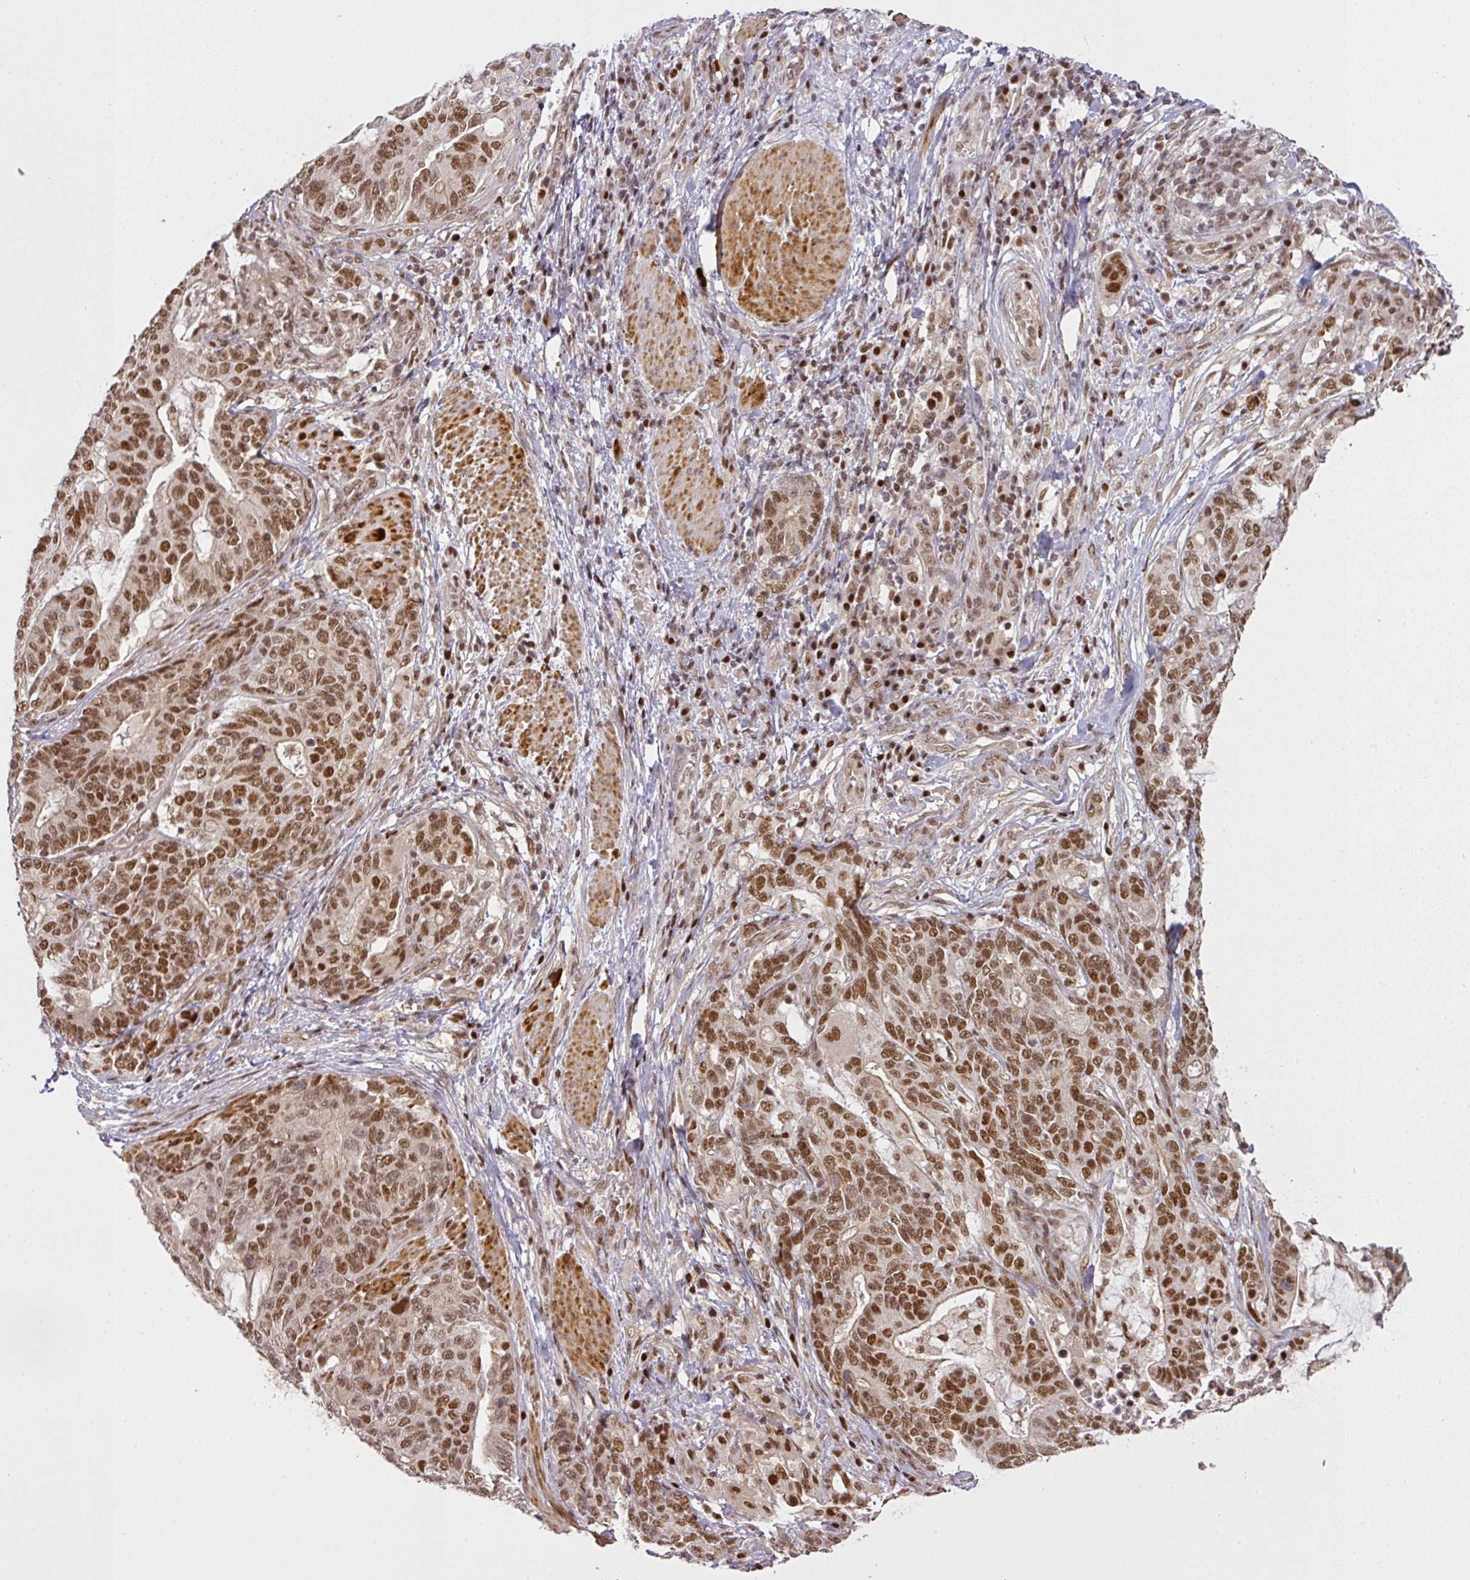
{"staining": {"intensity": "moderate", "quantity": ">75%", "location": "nuclear"}, "tissue": "stomach cancer", "cell_type": "Tumor cells", "image_type": "cancer", "snomed": [{"axis": "morphology", "description": "Normal tissue, NOS"}, {"axis": "morphology", "description": "Adenocarcinoma, NOS"}, {"axis": "topography", "description": "Stomach"}], "caption": "IHC micrograph of neoplastic tissue: stomach adenocarcinoma stained using immunohistochemistry shows medium levels of moderate protein expression localized specifically in the nuclear of tumor cells, appearing as a nuclear brown color.", "gene": "GPRIN2", "patient": {"sex": "female", "age": 64}}